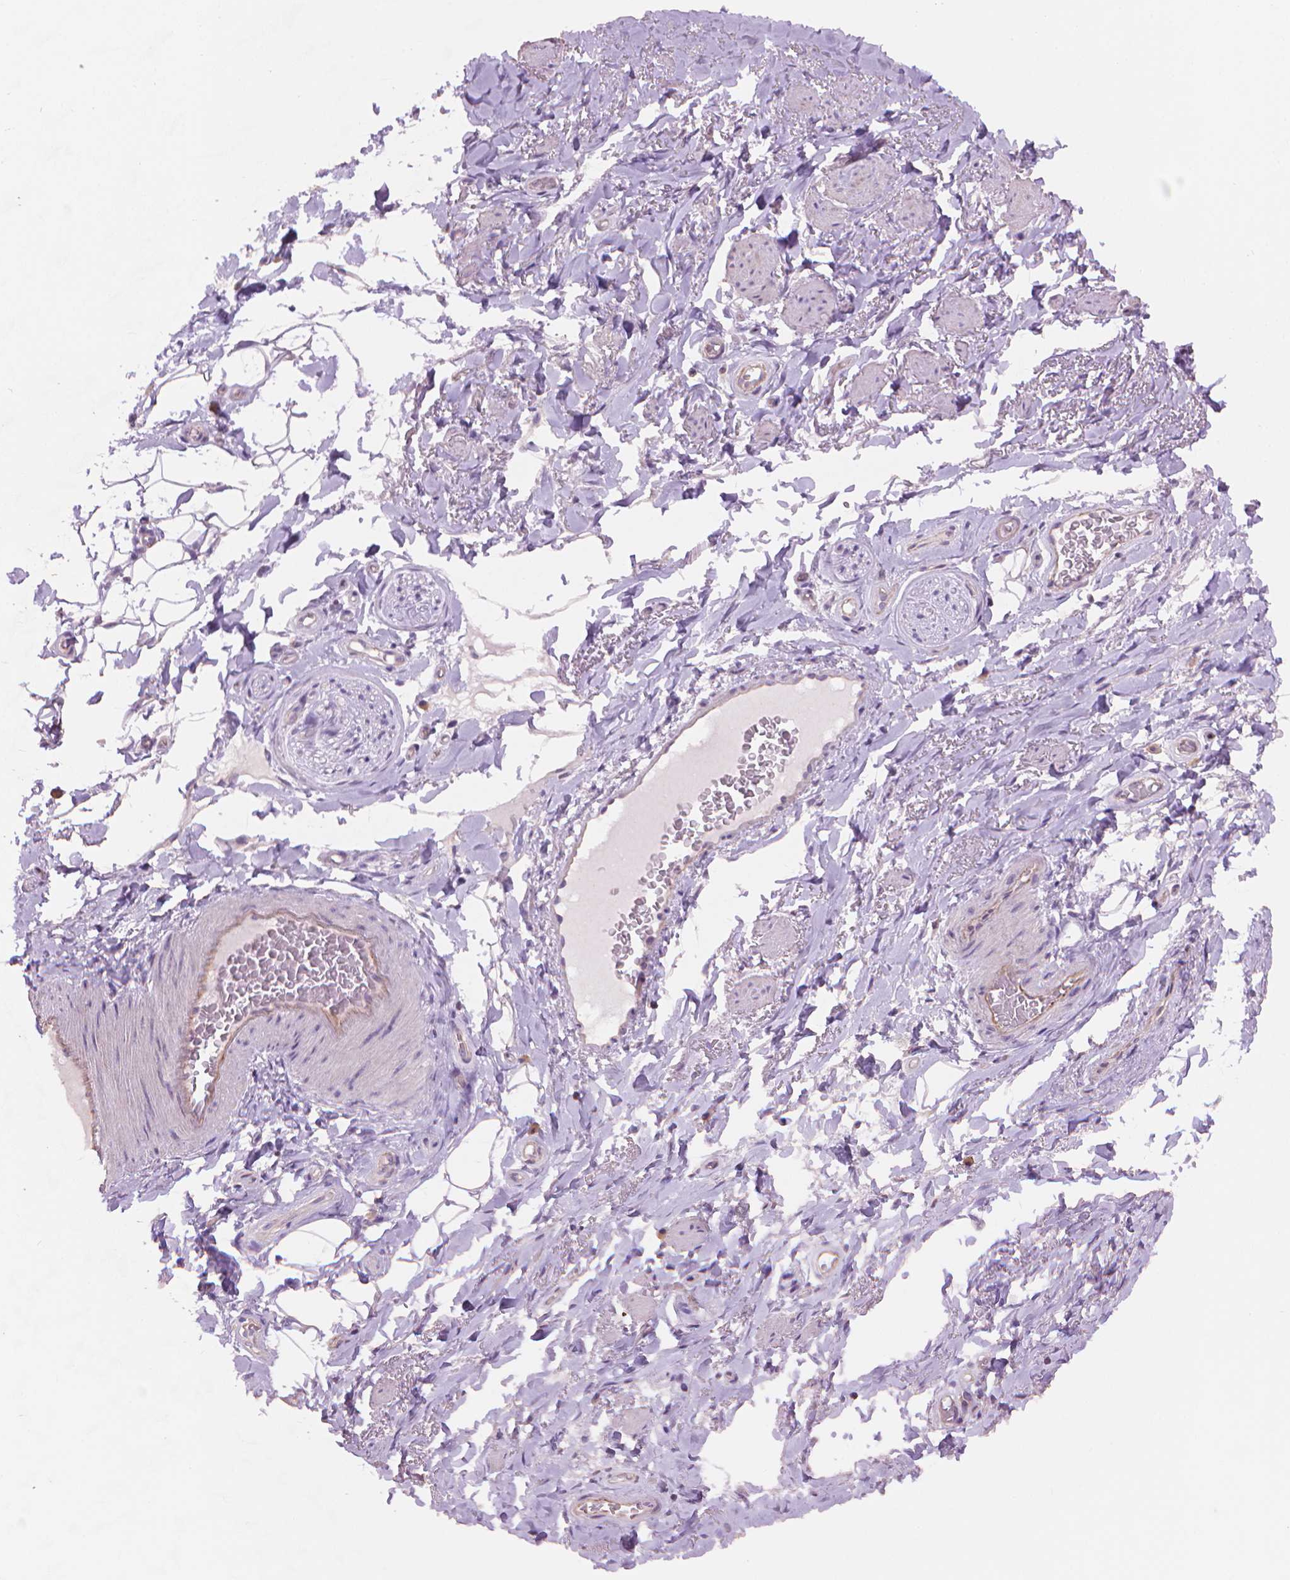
{"staining": {"intensity": "negative", "quantity": "none", "location": "none"}, "tissue": "adipose tissue", "cell_type": "Adipocytes", "image_type": "normal", "snomed": [{"axis": "morphology", "description": "Normal tissue, NOS"}, {"axis": "topography", "description": "Anal"}, {"axis": "topography", "description": "Peripheral nerve tissue"}], "caption": "High magnification brightfield microscopy of normal adipose tissue stained with DAB (brown) and counterstained with hematoxylin (blue): adipocytes show no significant expression.", "gene": "TMEM184A", "patient": {"sex": "male", "age": 53}}